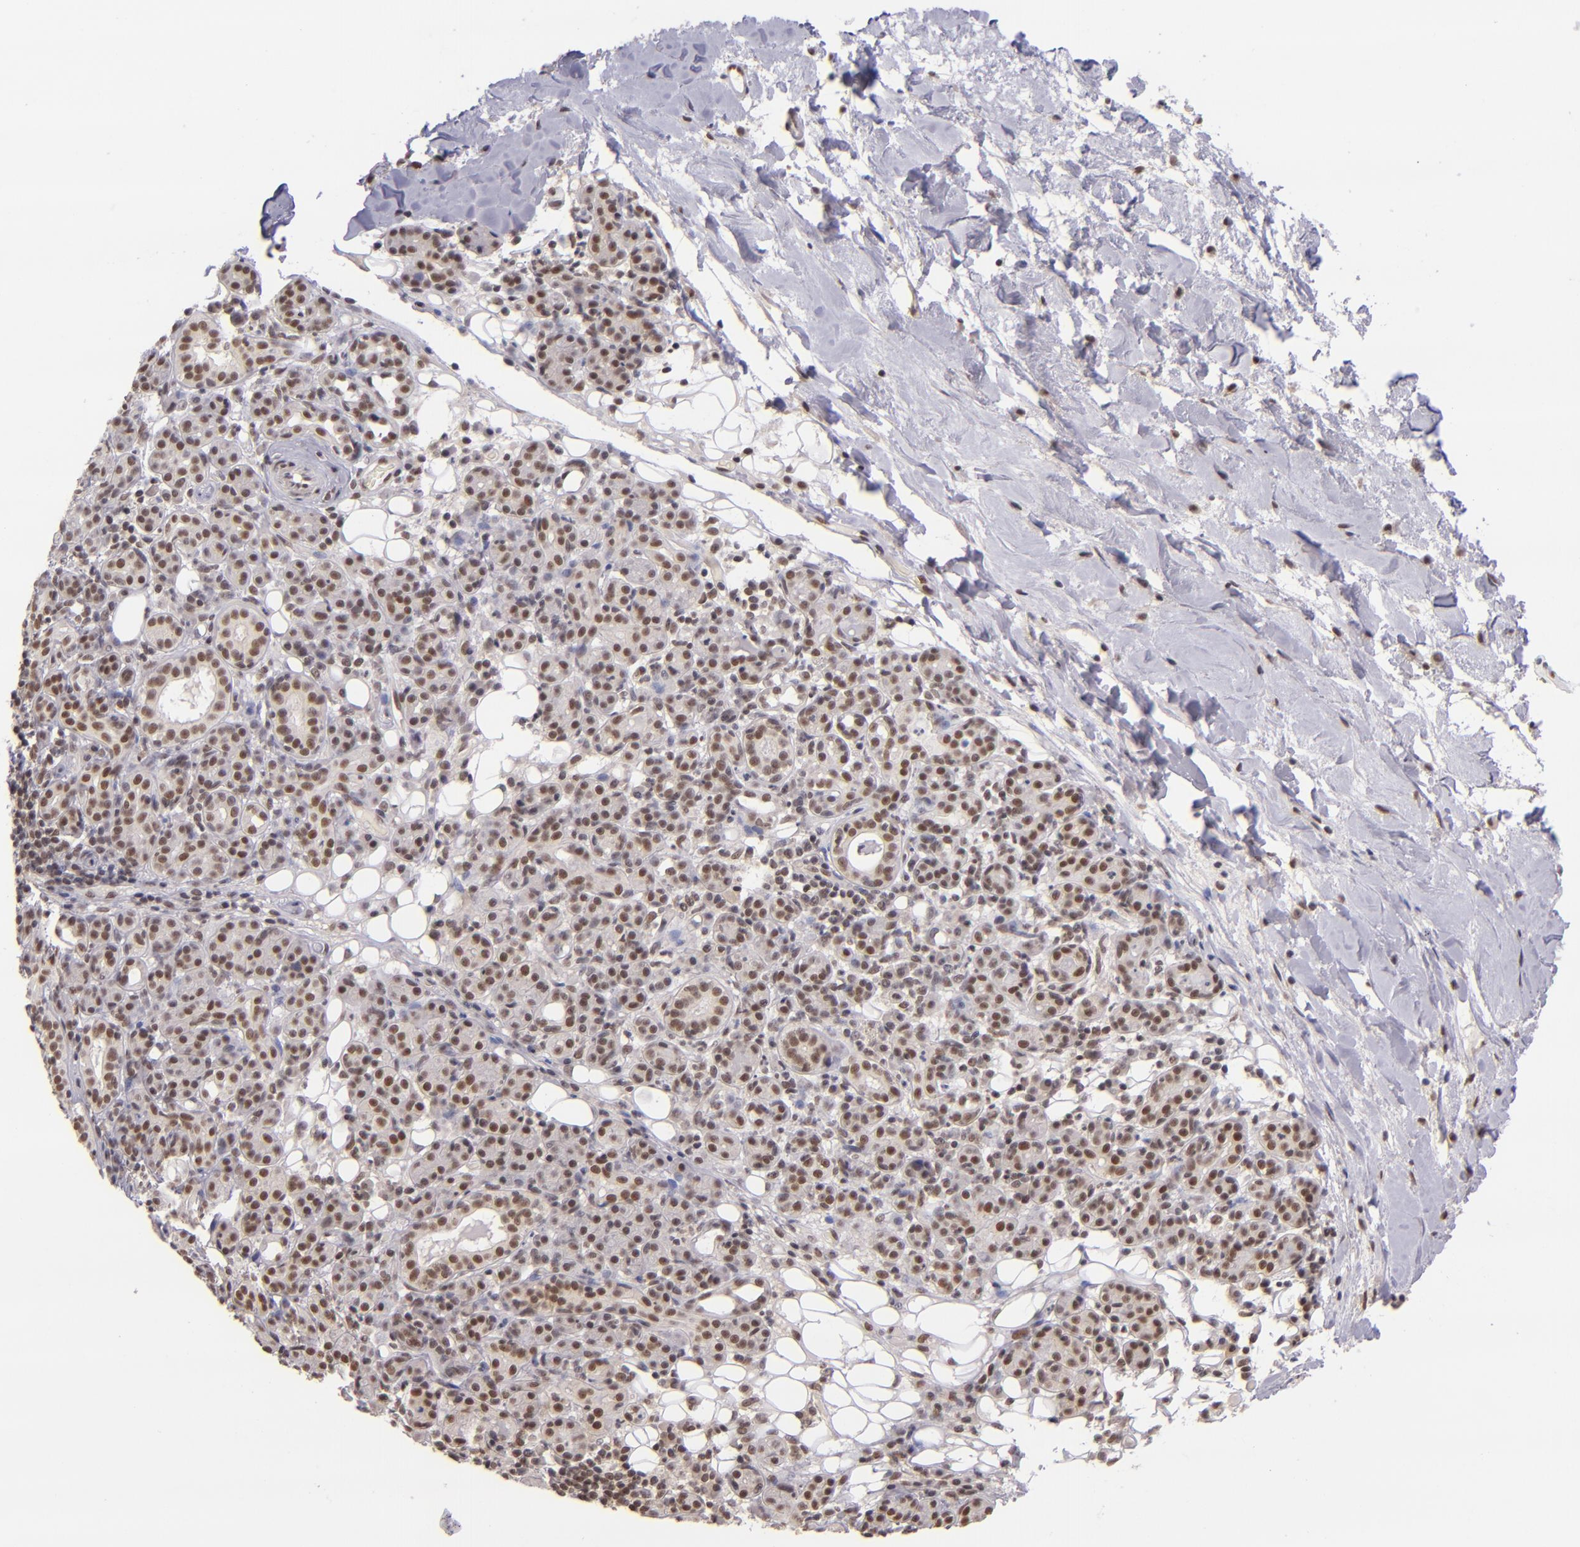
{"staining": {"intensity": "moderate", "quantity": ">75%", "location": "nuclear"}, "tissue": "skin cancer", "cell_type": "Tumor cells", "image_type": "cancer", "snomed": [{"axis": "morphology", "description": "Squamous cell carcinoma, NOS"}, {"axis": "topography", "description": "Skin"}], "caption": "Moderate nuclear expression for a protein is seen in about >75% of tumor cells of skin cancer (squamous cell carcinoma) using immunohistochemistry.", "gene": "ZNF148", "patient": {"sex": "male", "age": 84}}